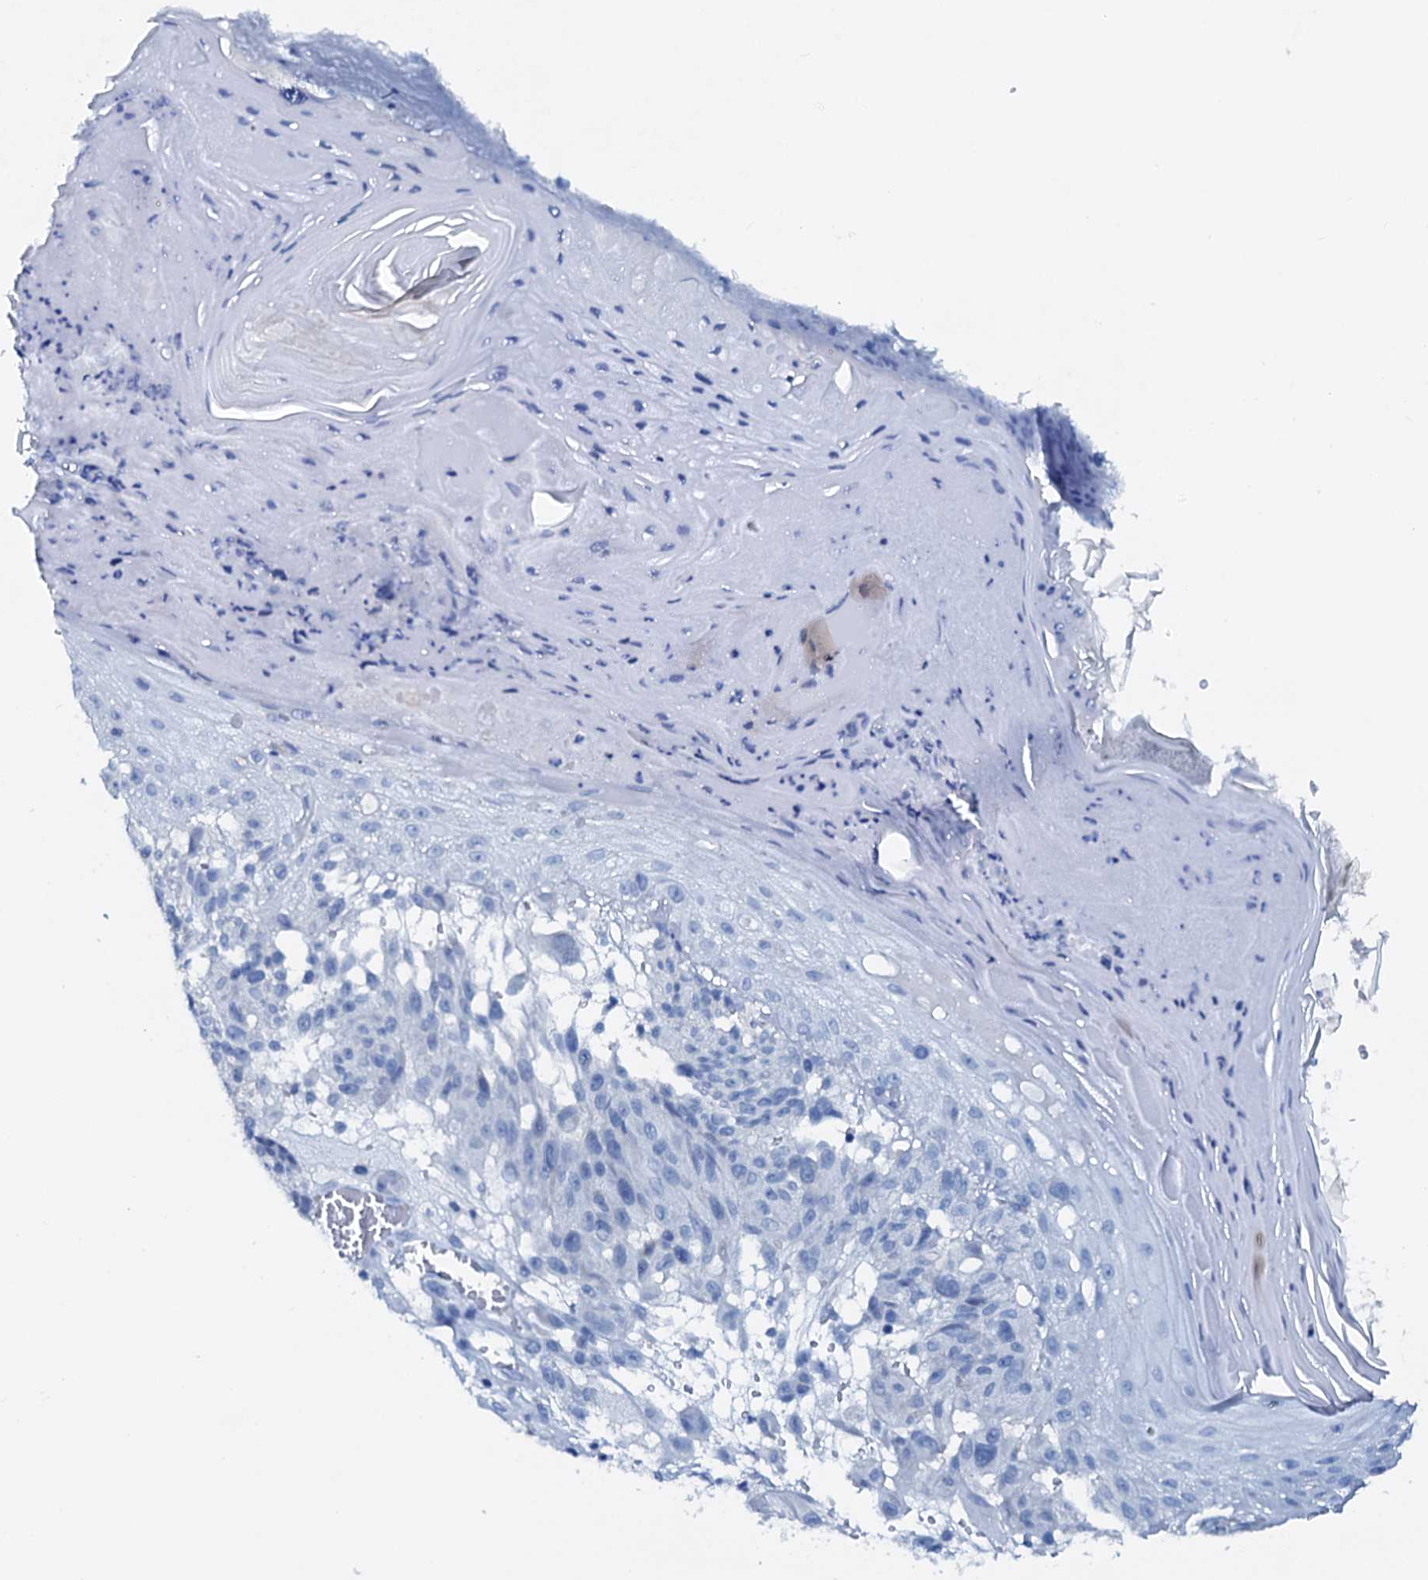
{"staining": {"intensity": "negative", "quantity": "none", "location": "none"}, "tissue": "melanoma", "cell_type": "Tumor cells", "image_type": "cancer", "snomed": [{"axis": "morphology", "description": "Malignant melanoma, NOS"}, {"axis": "topography", "description": "Skin"}], "caption": "Tumor cells show no significant protein staining in malignant melanoma.", "gene": "AMER2", "patient": {"sex": "male", "age": 83}}